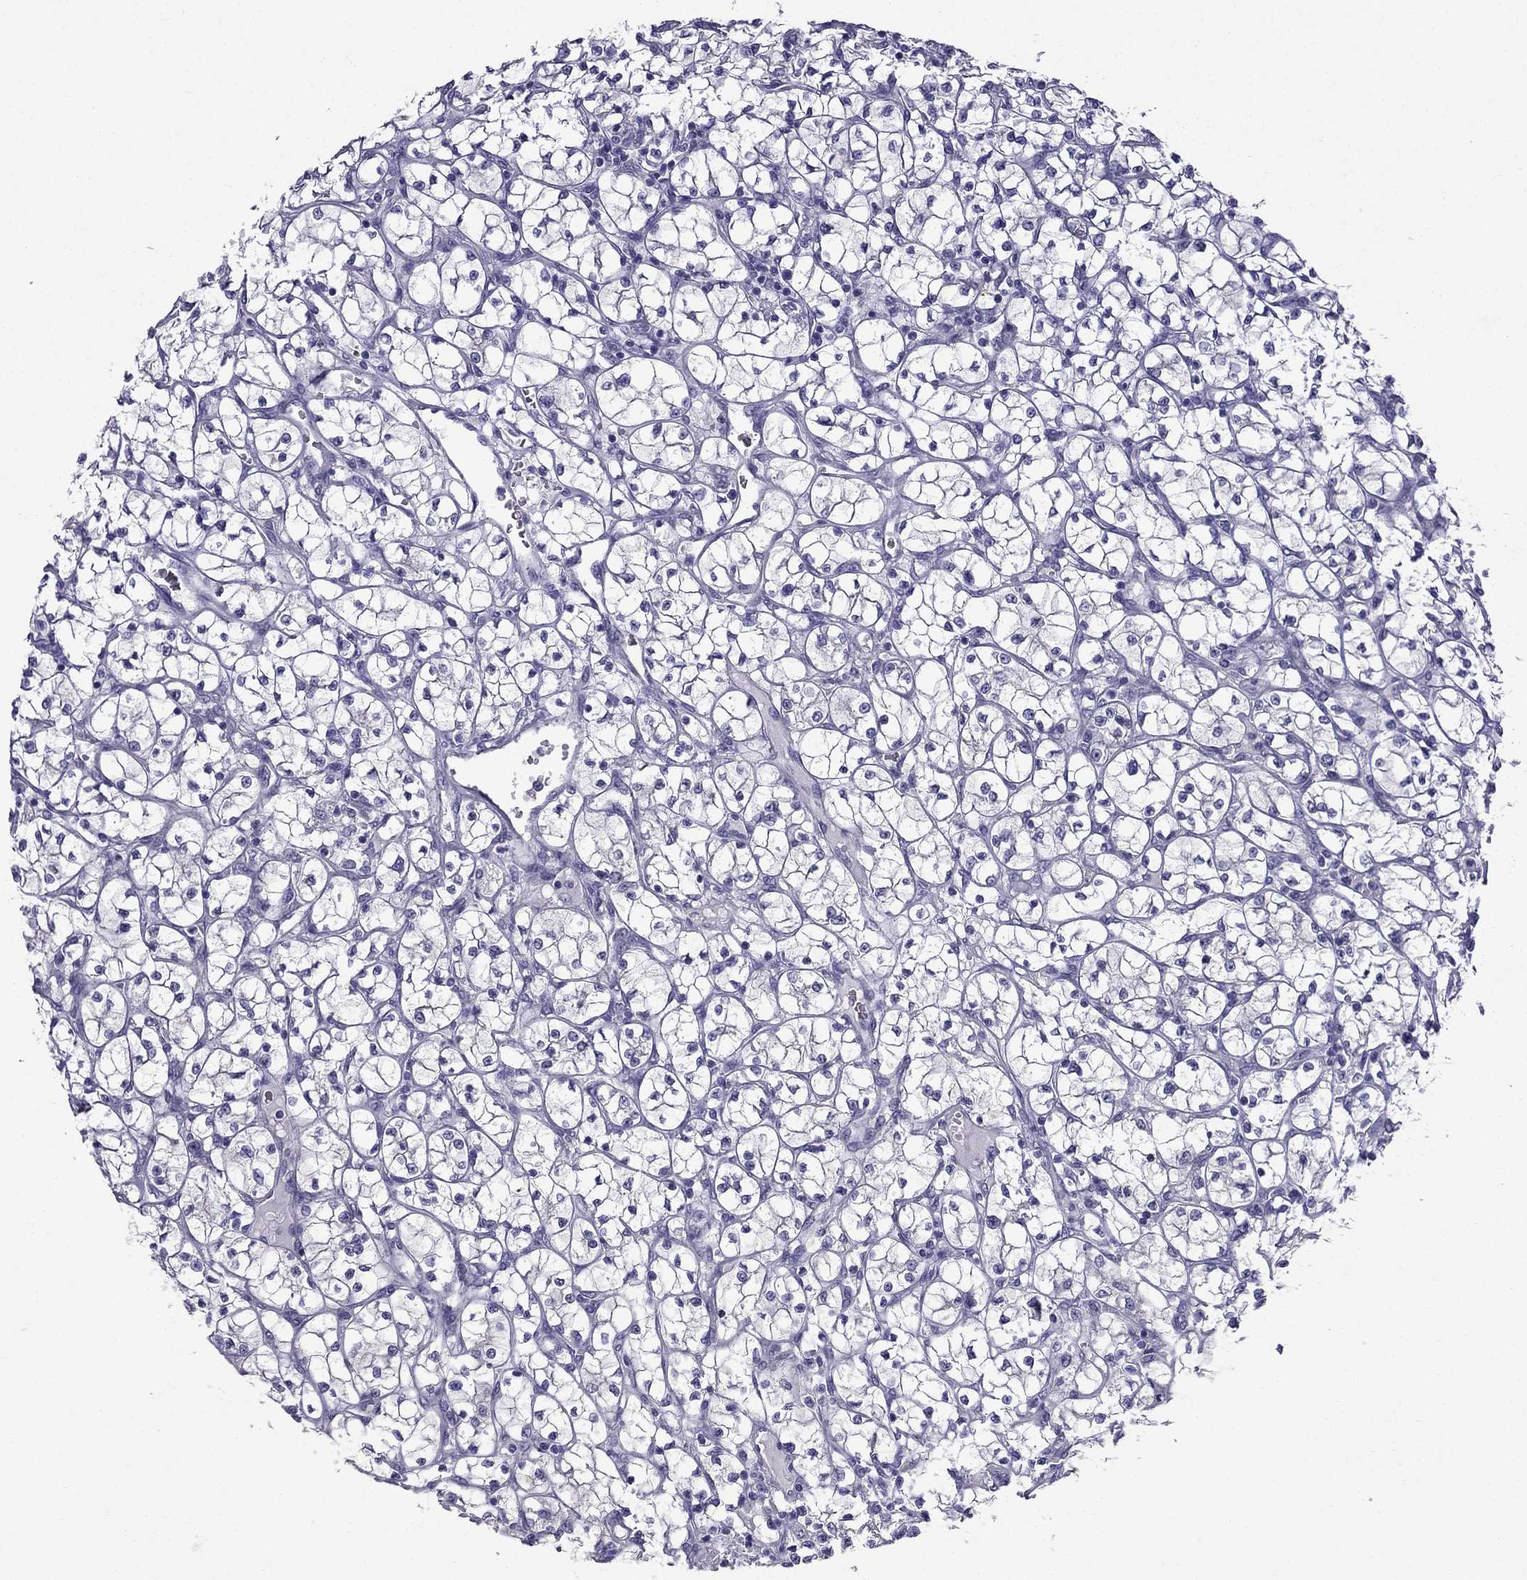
{"staining": {"intensity": "negative", "quantity": "none", "location": "none"}, "tissue": "renal cancer", "cell_type": "Tumor cells", "image_type": "cancer", "snomed": [{"axis": "morphology", "description": "Adenocarcinoma, NOS"}, {"axis": "topography", "description": "Kidney"}], "caption": "Tumor cells show no significant staining in adenocarcinoma (renal).", "gene": "SCNN1D", "patient": {"sex": "female", "age": 64}}